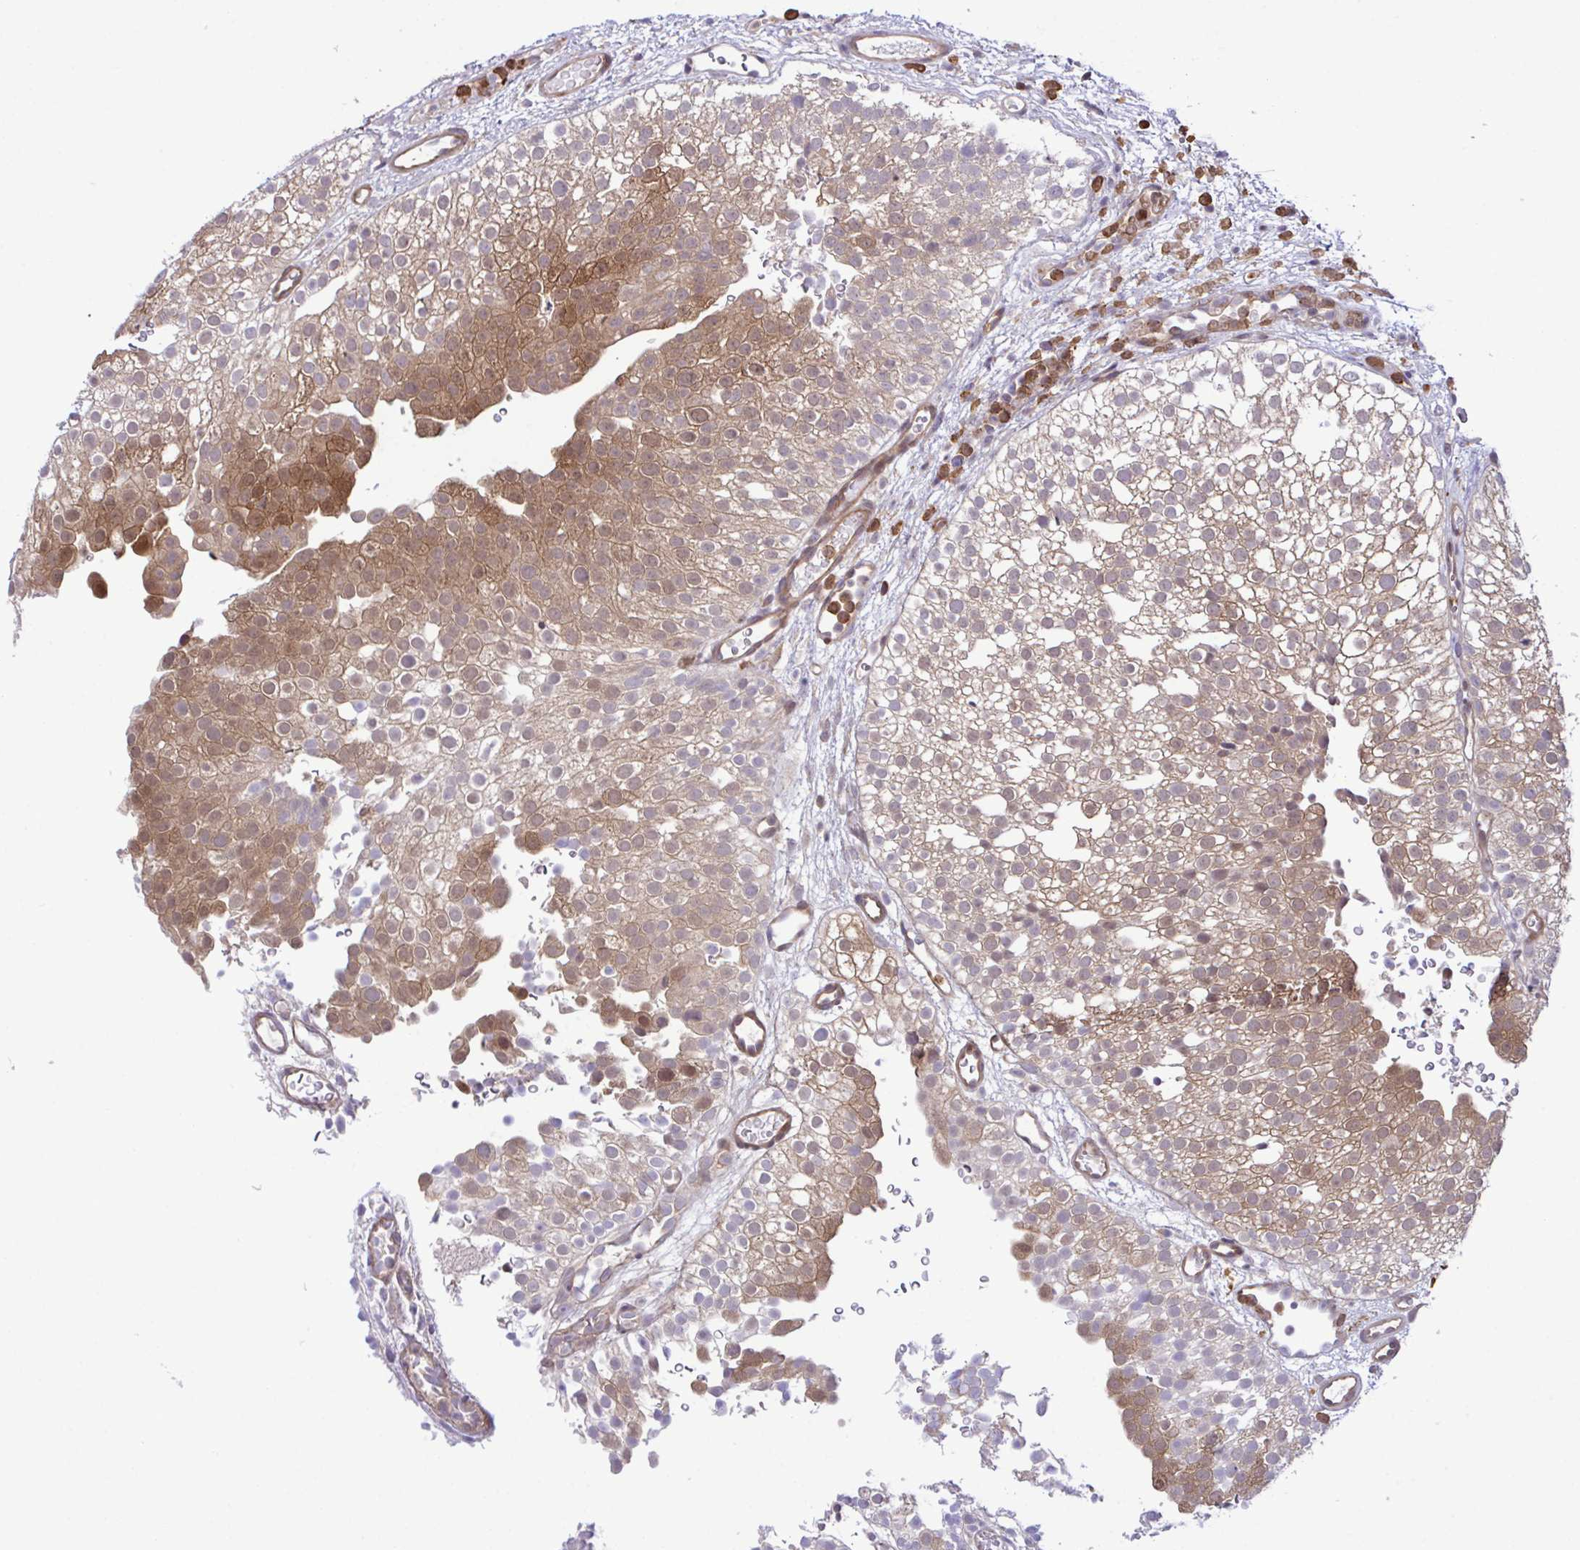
{"staining": {"intensity": "moderate", "quantity": ">75%", "location": "cytoplasmic/membranous"}, "tissue": "urothelial cancer", "cell_type": "Tumor cells", "image_type": "cancer", "snomed": [{"axis": "morphology", "description": "Urothelial carcinoma, Low grade"}, {"axis": "topography", "description": "Urinary bladder"}], "caption": "IHC (DAB (3,3'-diaminobenzidine)) staining of human urothelial cancer reveals moderate cytoplasmic/membranous protein positivity in about >75% of tumor cells.", "gene": "CMPK1", "patient": {"sex": "male", "age": 78}}